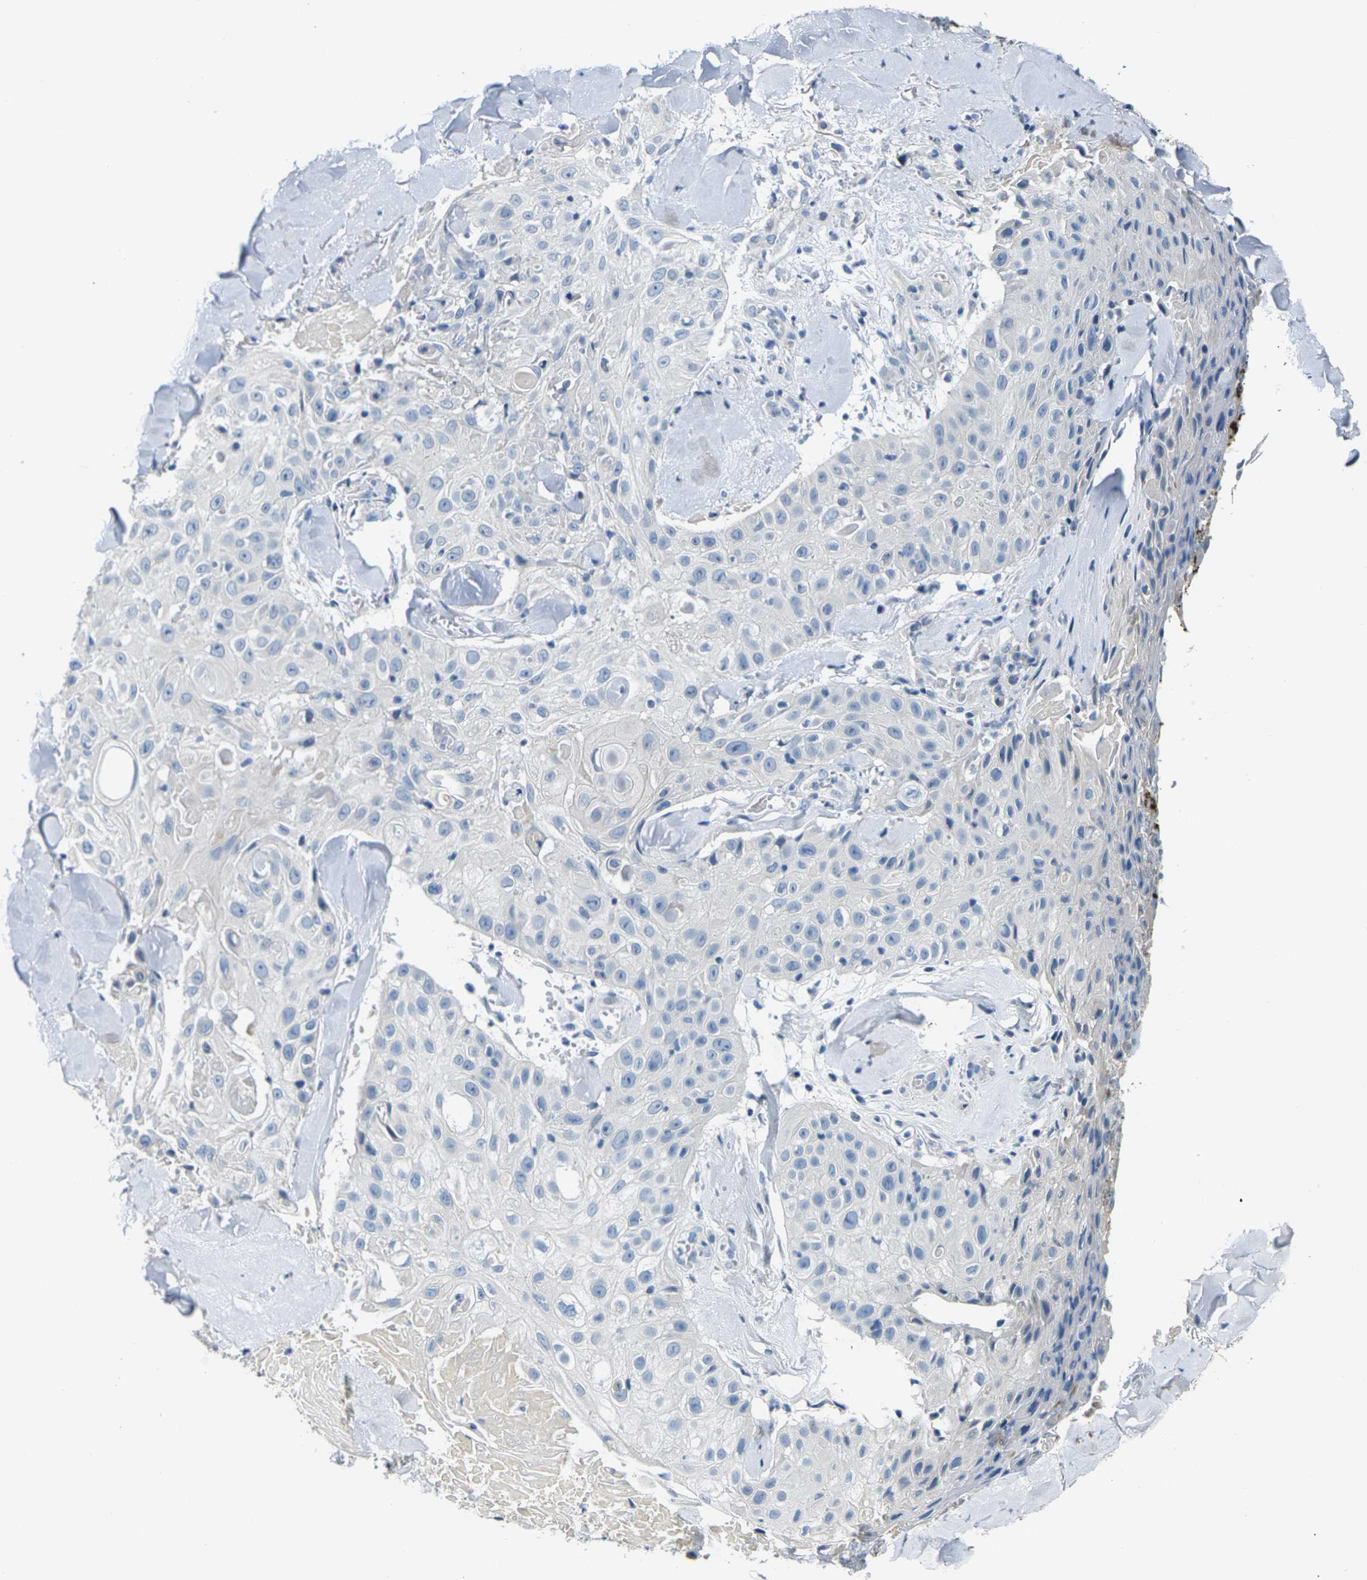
{"staining": {"intensity": "negative", "quantity": "none", "location": "none"}, "tissue": "skin cancer", "cell_type": "Tumor cells", "image_type": "cancer", "snomed": [{"axis": "morphology", "description": "Squamous cell carcinoma, NOS"}, {"axis": "topography", "description": "Skin"}], "caption": "Tumor cells are negative for brown protein staining in skin cancer.", "gene": "SHISAL2B", "patient": {"sex": "male", "age": 86}}